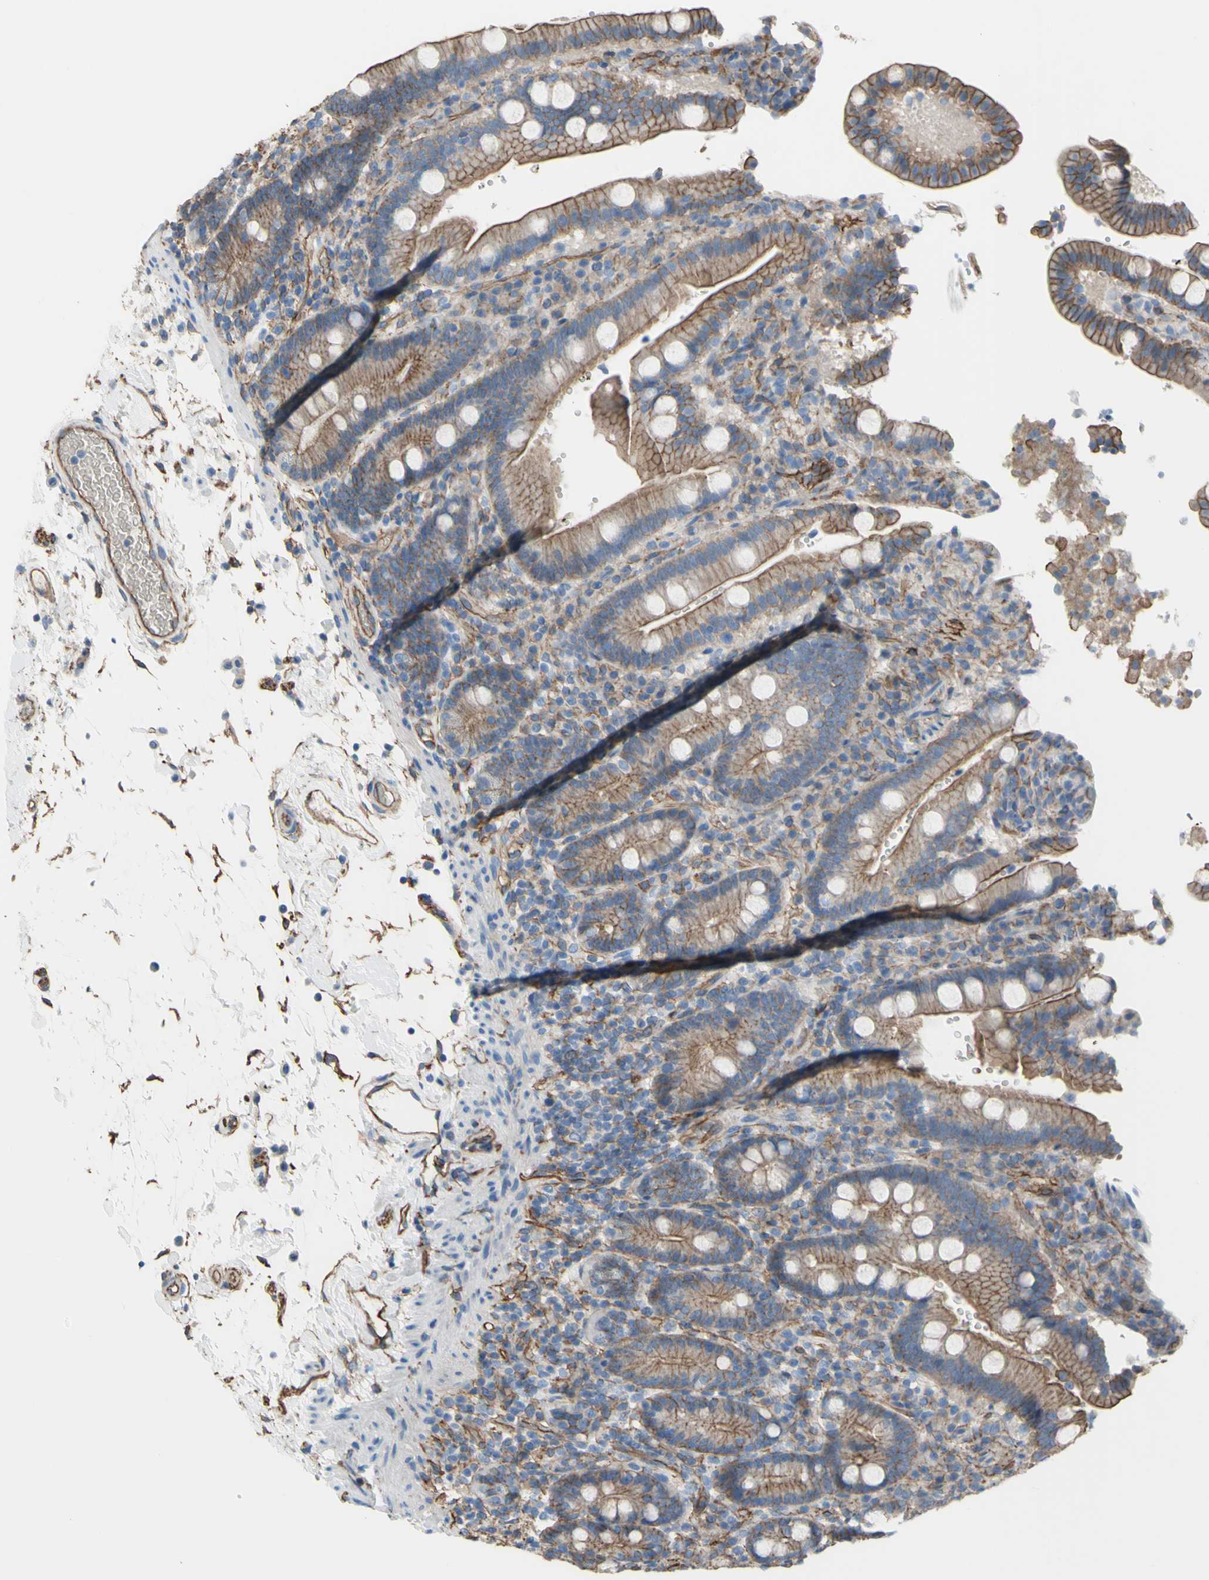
{"staining": {"intensity": "moderate", "quantity": ">75%", "location": "cytoplasmic/membranous"}, "tissue": "duodenum", "cell_type": "Glandular cells", "image_type": "normal", "snomed": [{"axis": "morphology", "description": "Normal tissue, NOS"}, {"axis": "topography", "description": "Small intestine, NOS"}], "caption": "Unremarkable duodenum displays moderate cytoplasmic/membranous staining in approximately >75% of glandular cells, visualized by immunohistochemistry. The staining is performed using DAB (3,3'-diaminobenzidine) brown chromogen to label protein expression. The nuclei are counter-stained blue using hematoxylin.", "gene": "TPBG", "patient": {"sex": "female", "age": 71}}